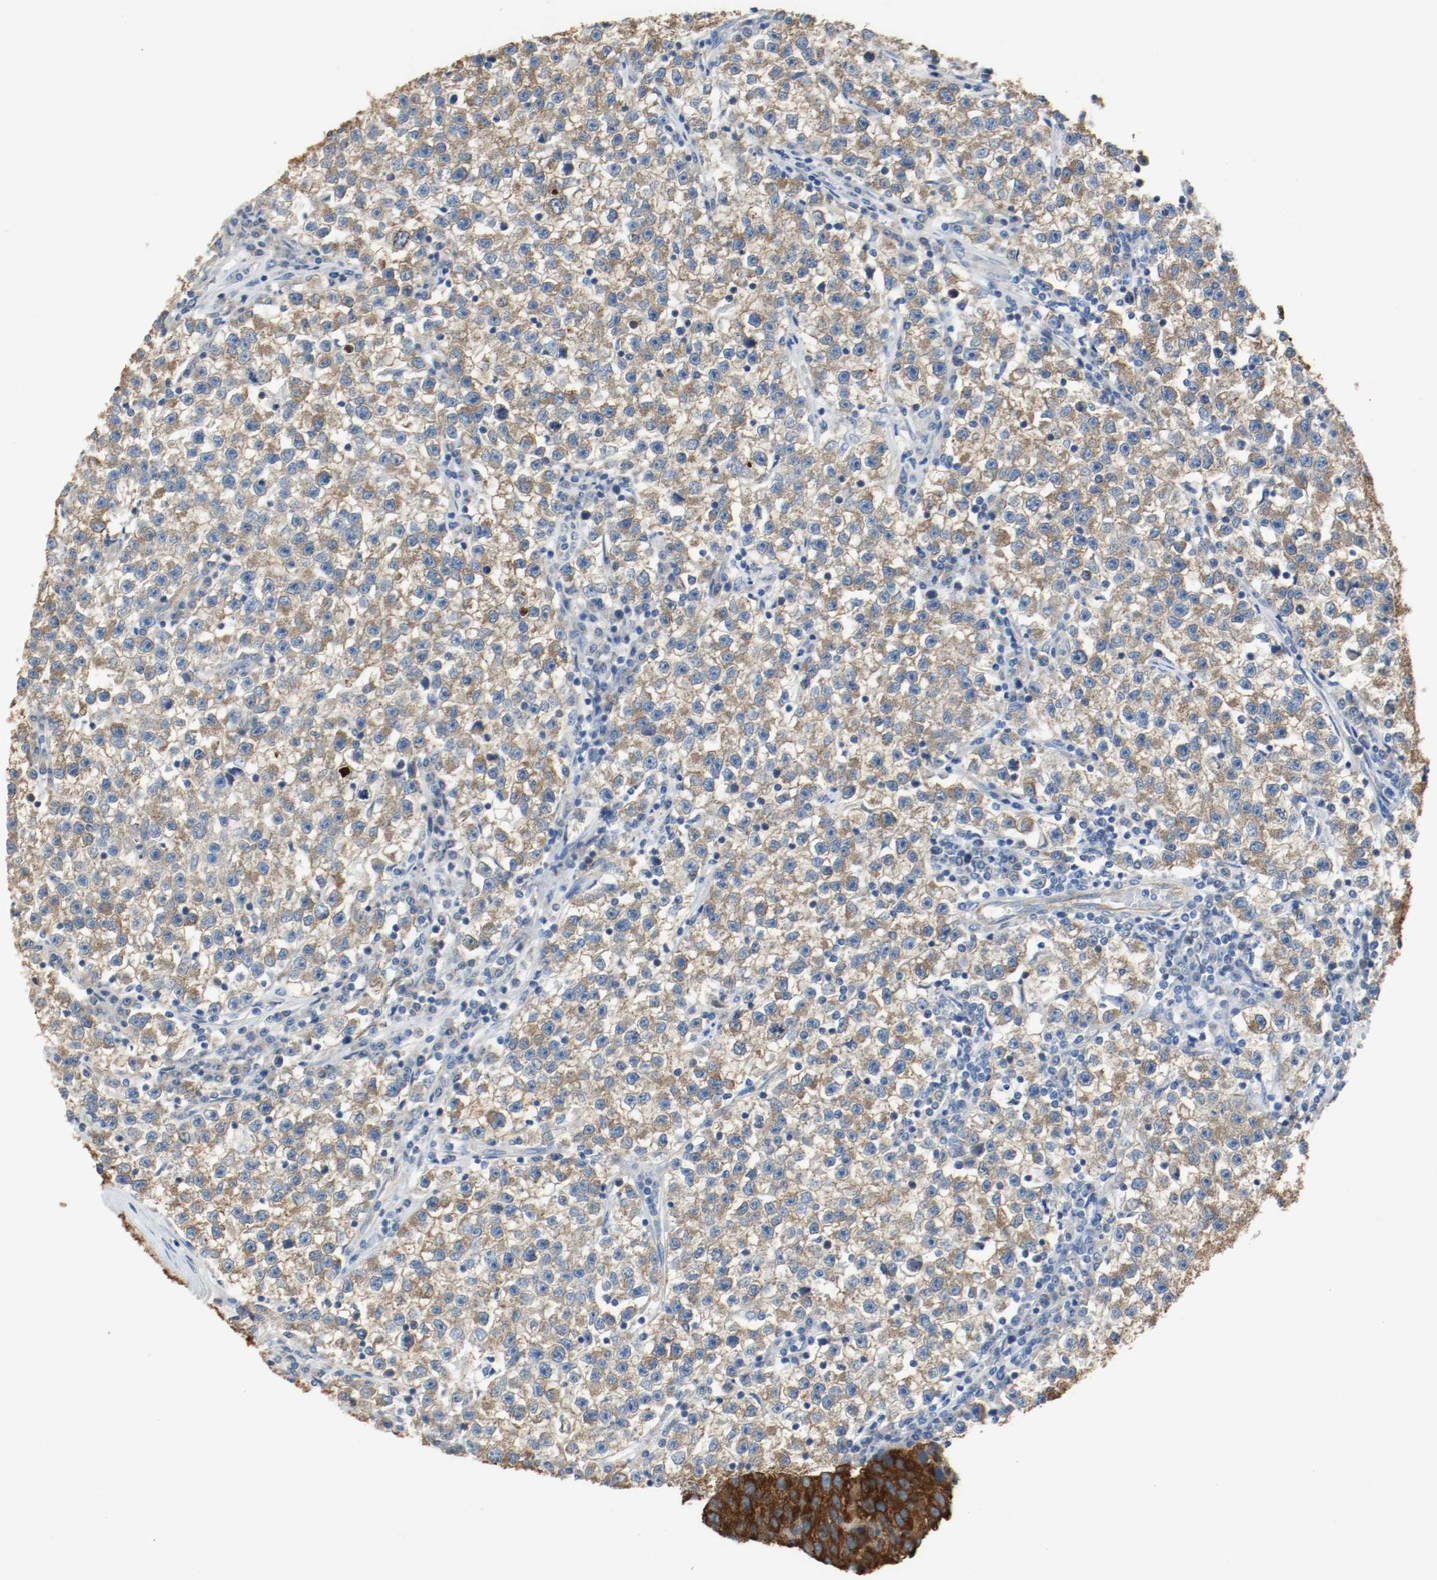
{"staining": {"intensity": "moderate", "quantity": ">75%", "location": "cytoplasmic/membranous"}, "tissue": "testis cancer", "cell_type": "Tumor cells", "image_type": "cancer", "snomed": [{"axis": "morphology", "description": "Seminoma, NOS"}, {"axis": "topography", "description": "Testis"}], "caption": "A medium amount of moderate cytoplasmic/membranous positivity is seen in approximately >75% of tumor cells in testis cancer (seminoma) tissue.", "gene": "TUBA3D", "patient": {"sex": "male", "age": 22}}